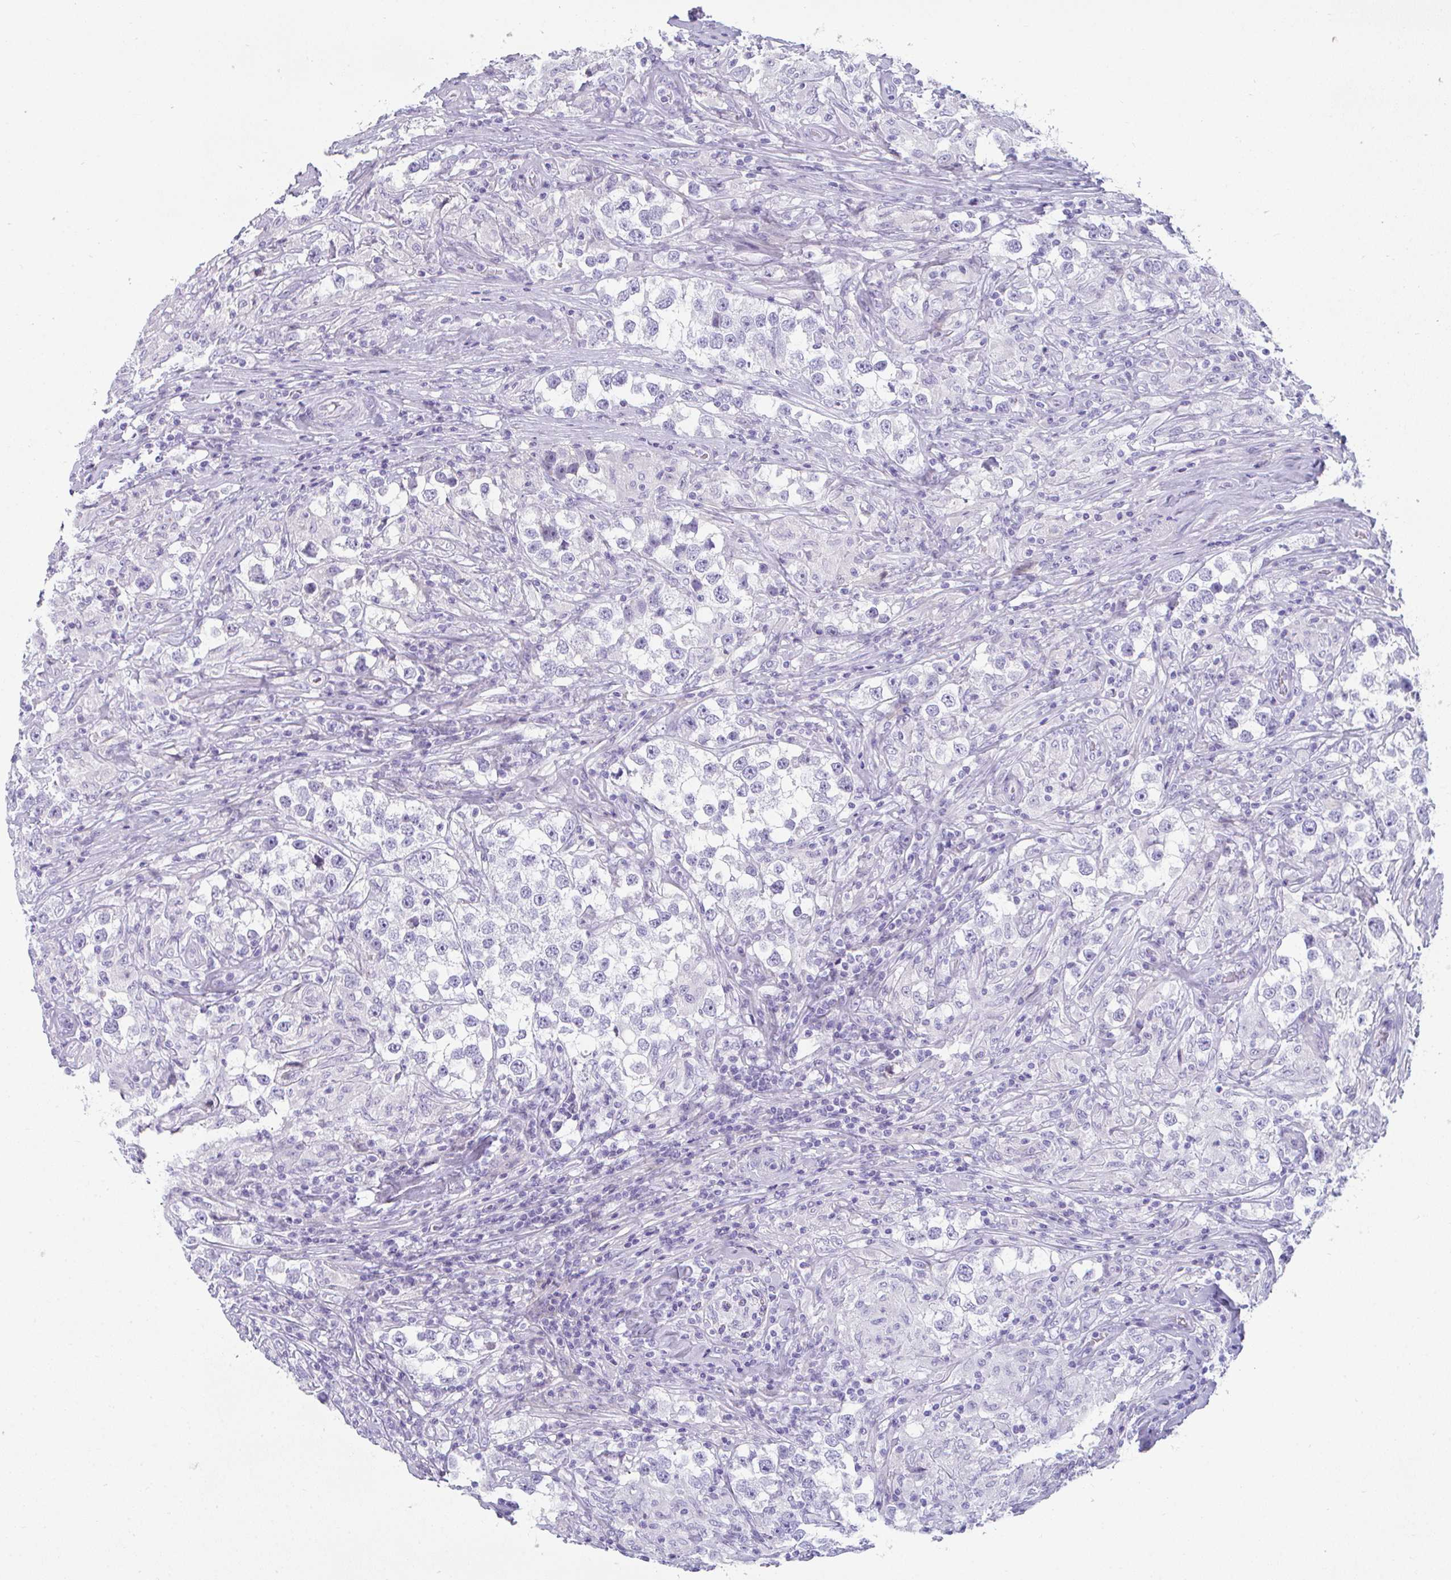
{"staining": {"intensity": "negative", "quantity": "none", "location": "none"}, "tissue": "testis cancer", "cell_type": "Tumor cells", "image_type": "cancer", "snomed": [{"axis": "morphology", "description": "Seminoma, NOS"}, {"axis": "topography", "description": "Testis"}], "caption": "Protein analysis of testis cancer demonstrates no significant positivity in tumor cells.", "gene": "TTC30B", "patient": {"sex": "male", "age": 46}}